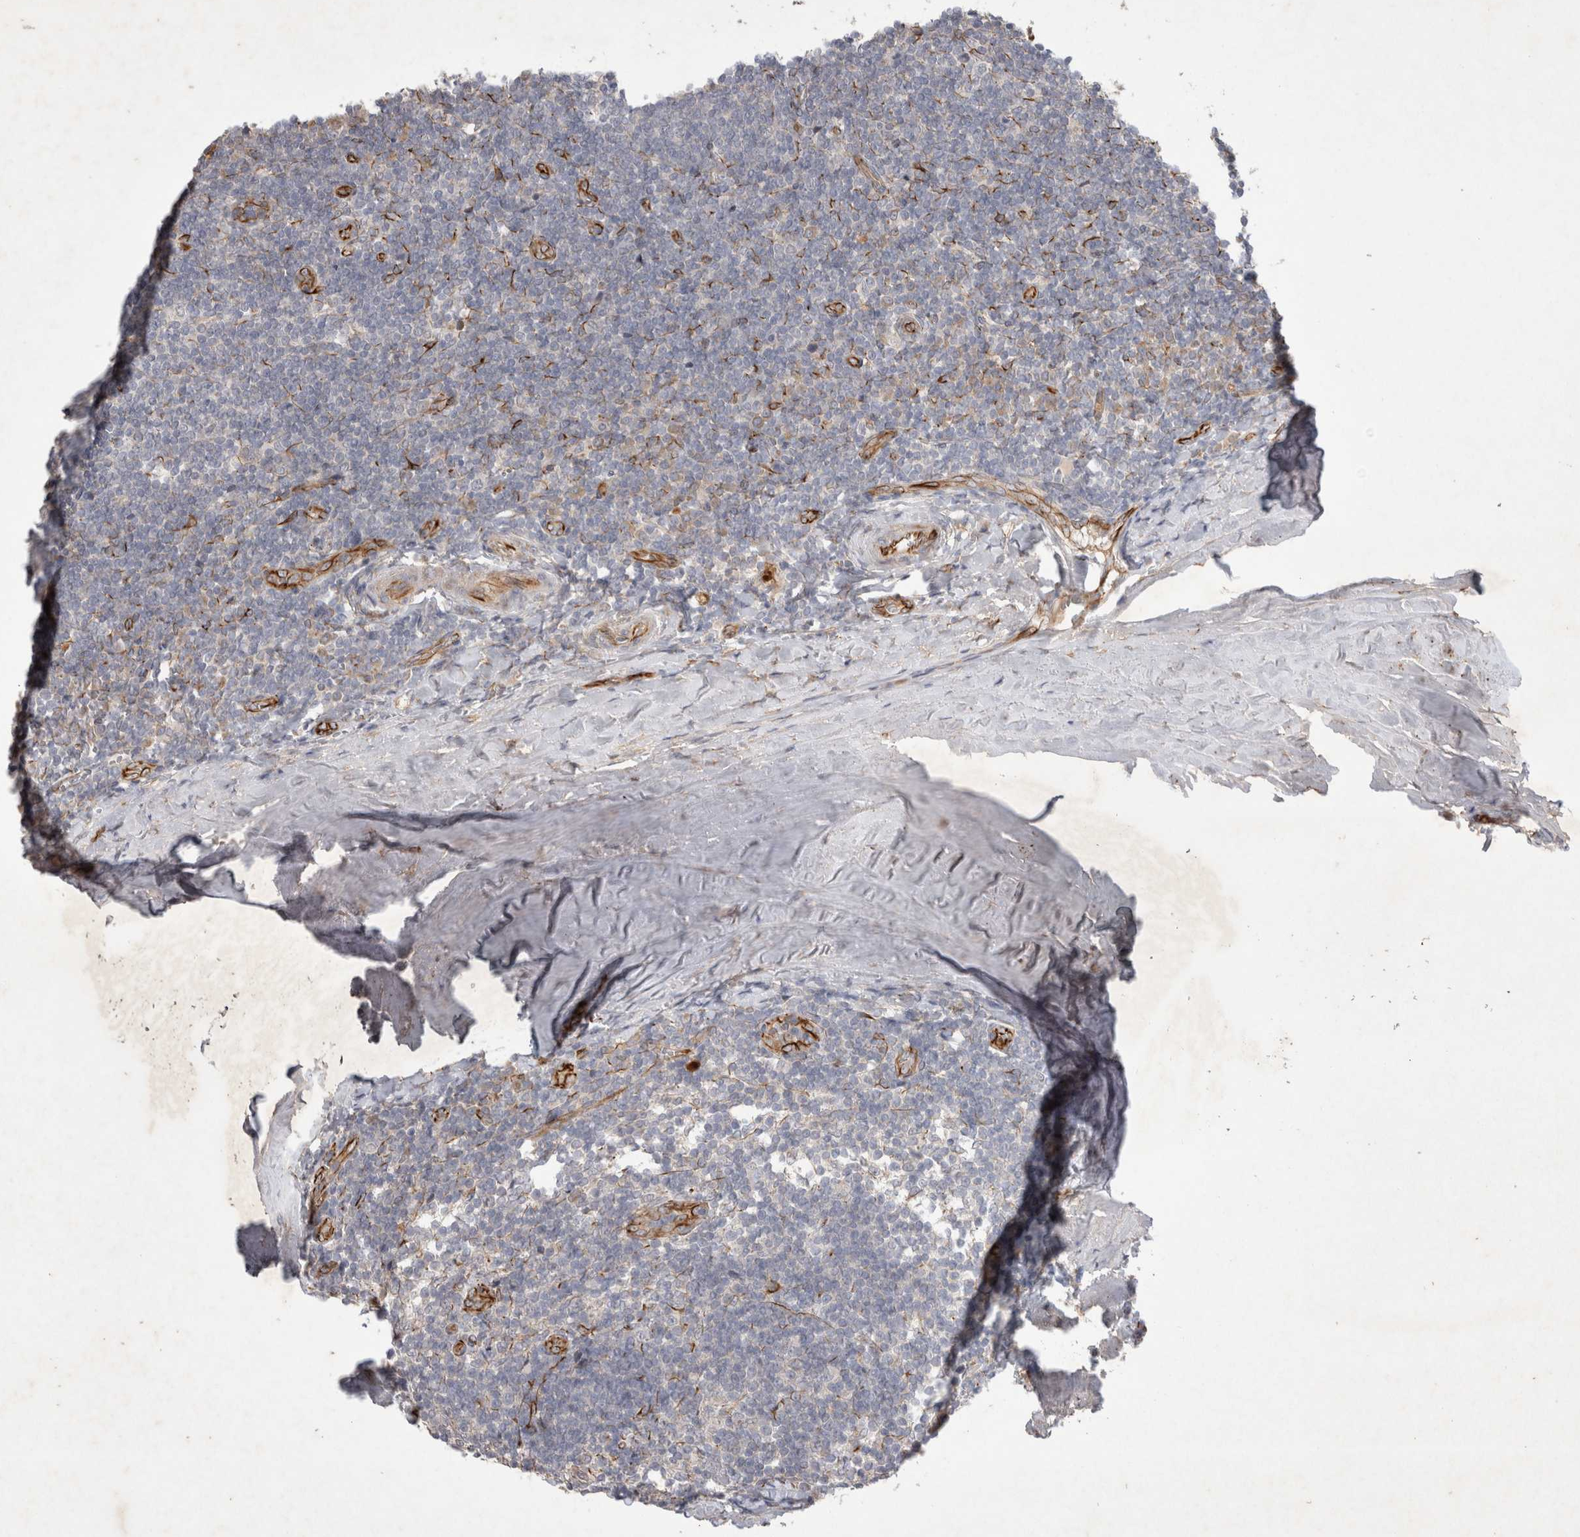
{"staining": {"intensity": "negative", "quantity": "none", "location": "none"}, "tissue": "tonsil", "cell_type": "Germinal center cells", "image_type": "normal", "snomed": [{"axis": "morphology", "description": "Normal tissue, NOS"}, {"axis": "topography", "description": "Tonsil"}], "caption": "Germinal center cells are negative for protein expression in benign human tonsil. (DAB immunohistochemistry with hematoxylin counter stain).", "gene": "NMU", "patient": {"sex": "male", "age": 37}}